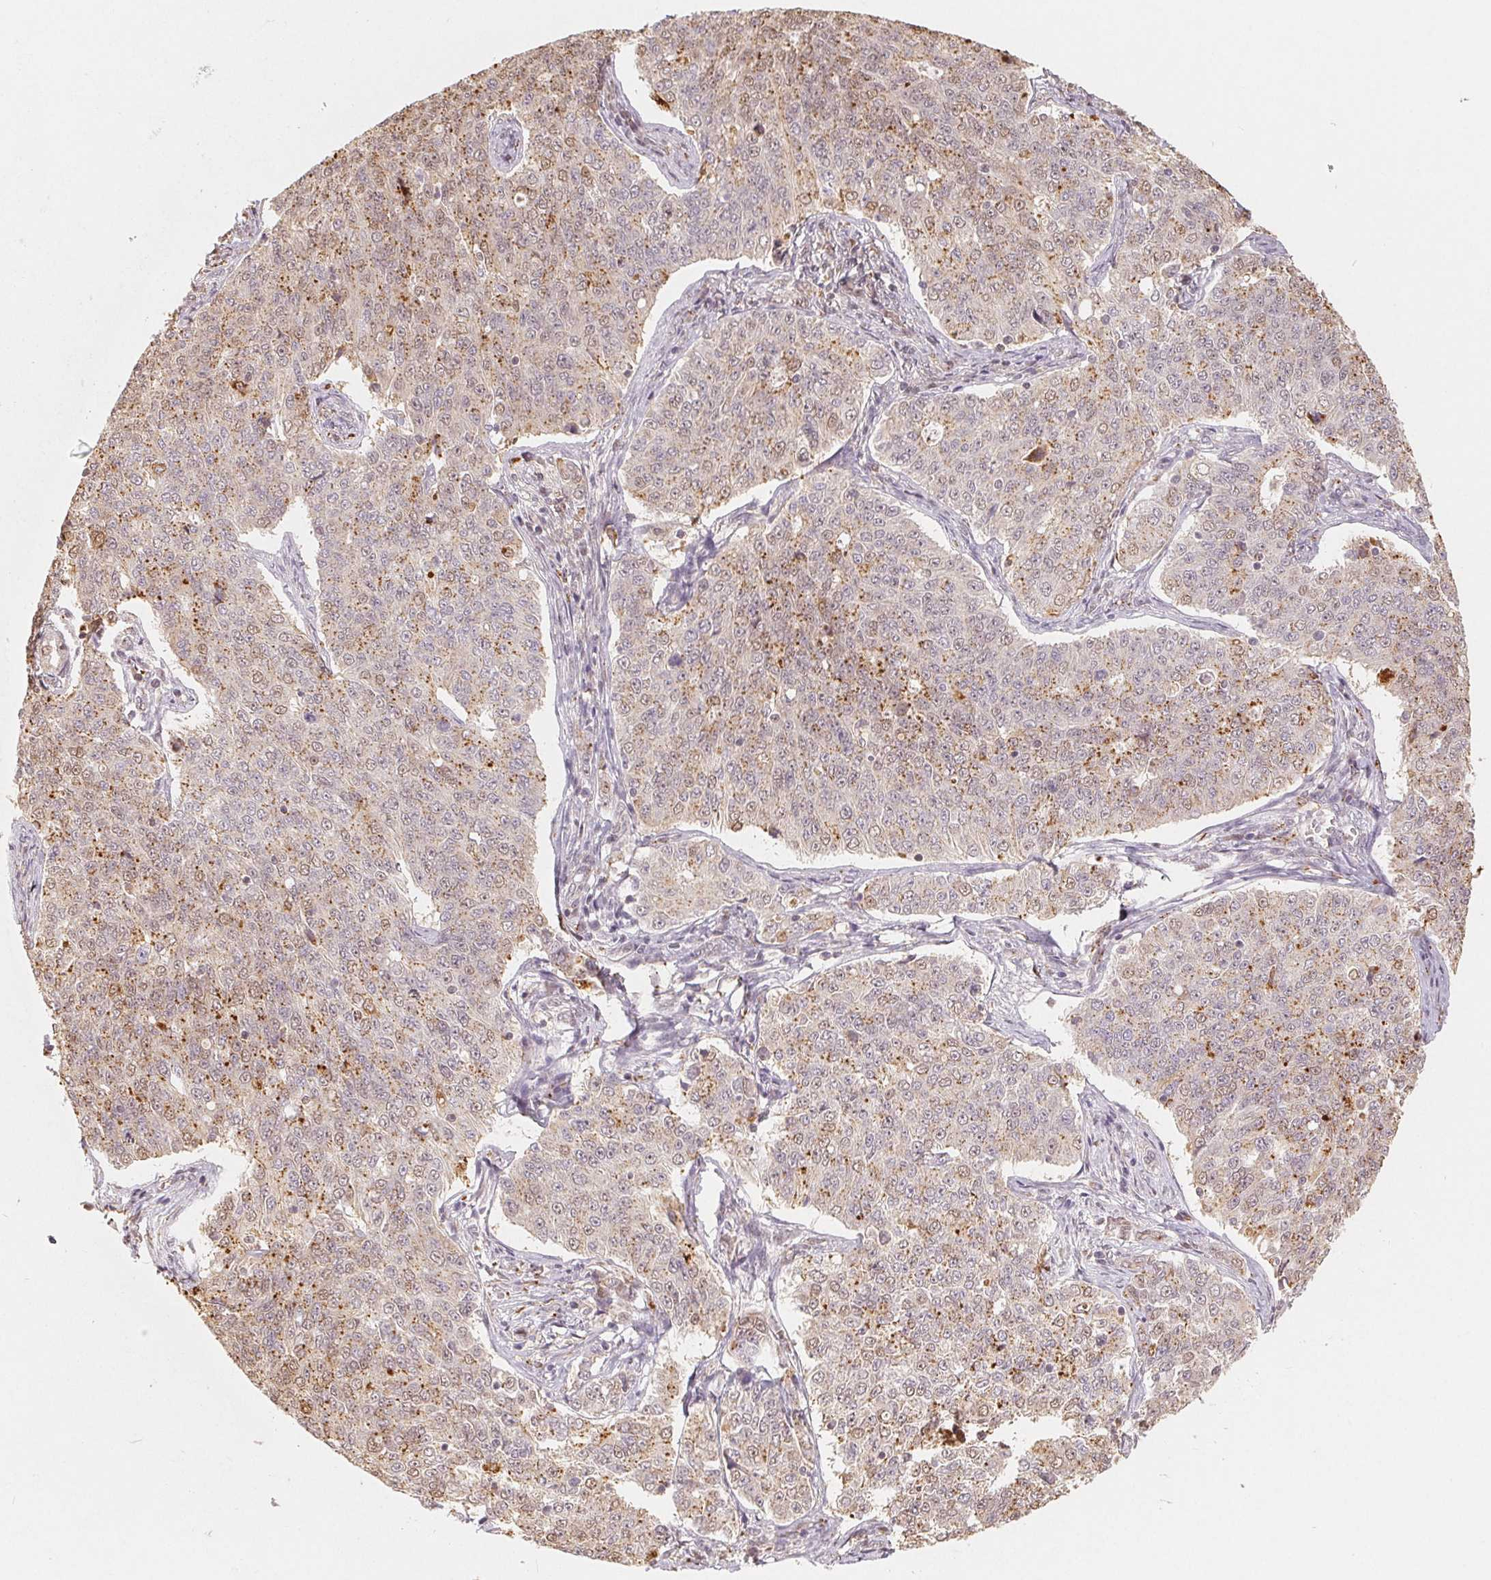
{"staining": {"intensity": "weak", "quantity": "25%-75%", "location": "cytoplasmic/membranous,nuclear"}, "tissue": "endometrial cancer", "cell_type": "Tumor cells", "image_type": "cancer", "snomed": [{"axis": "morphology", "description": "Adenocarcinoma, NOS"}, {"axis": "topography", "description": "Endometrium"}], "caption": "Endometrial adenocarcinoma stained for a protein (brown) reveals weak cytoplasmic/membranous and nuclear positive expression in approximately 25%-75% of tumor cells.", "gene": "GUSB", "patient": {"sex": "female", "age": 43}}